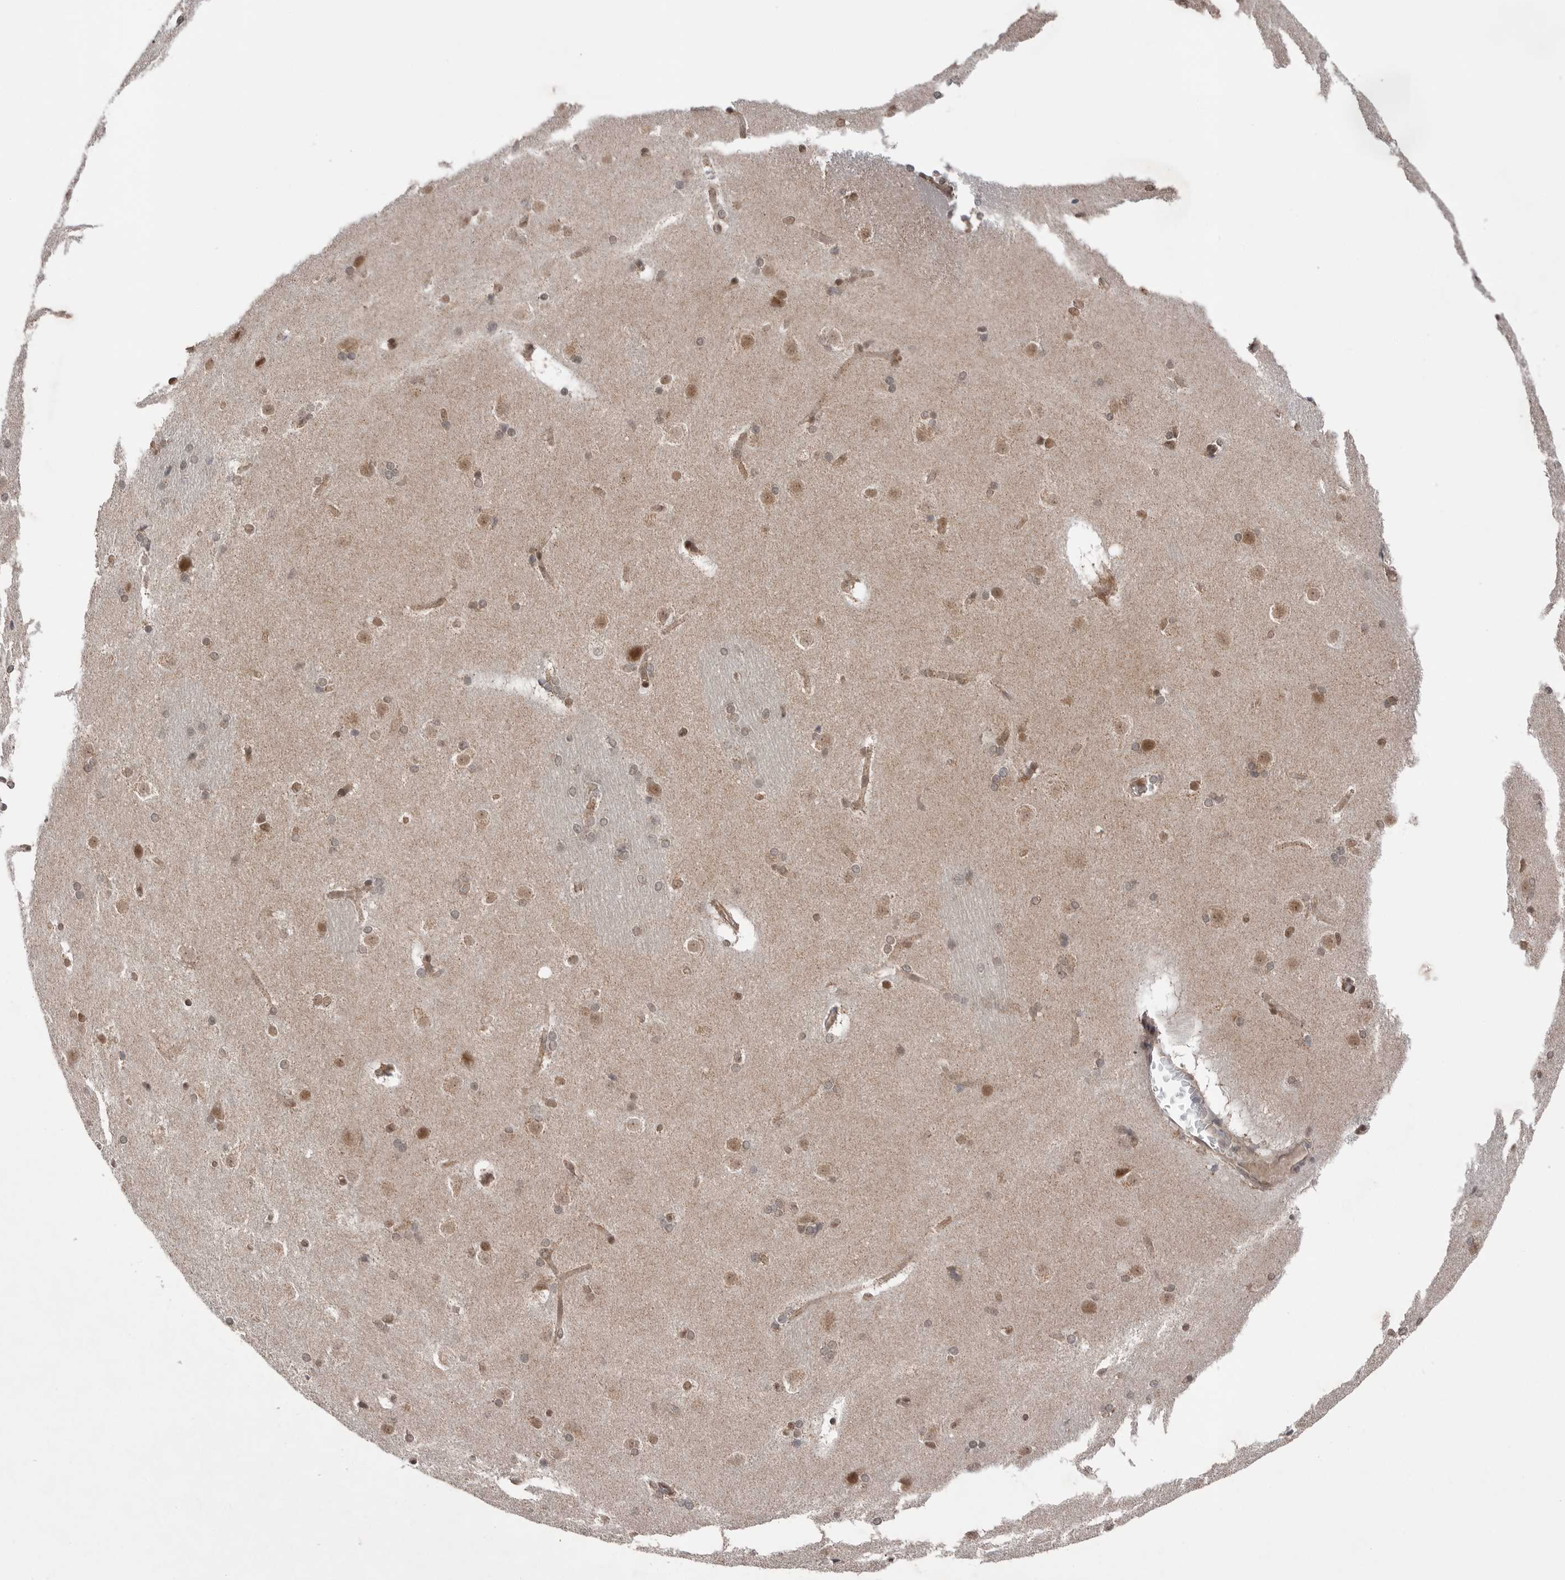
{"staining": {"intensity": "moderate", "quantity": "25%-75%", "location": "cytoplasmic/membranous,nuclear"}, "tissue": "caudate", "cell_type": "Glial cells", "image_type": "normal", "snomed": [{"axis": "morphology", "description": "Normal tissue, NOS"}, {"axis": "topography", "description": "Lateral ventricle wall"}], "caption": "High-power microscopy captured an immunohistochemistry image of benign caudate, revealing moderate cytoplasmic/membranous,nuclear staining in about 25%-75% of glial cells.", "gene": "NTAQ1", "patient": {"sex": "female", "age": 19}}